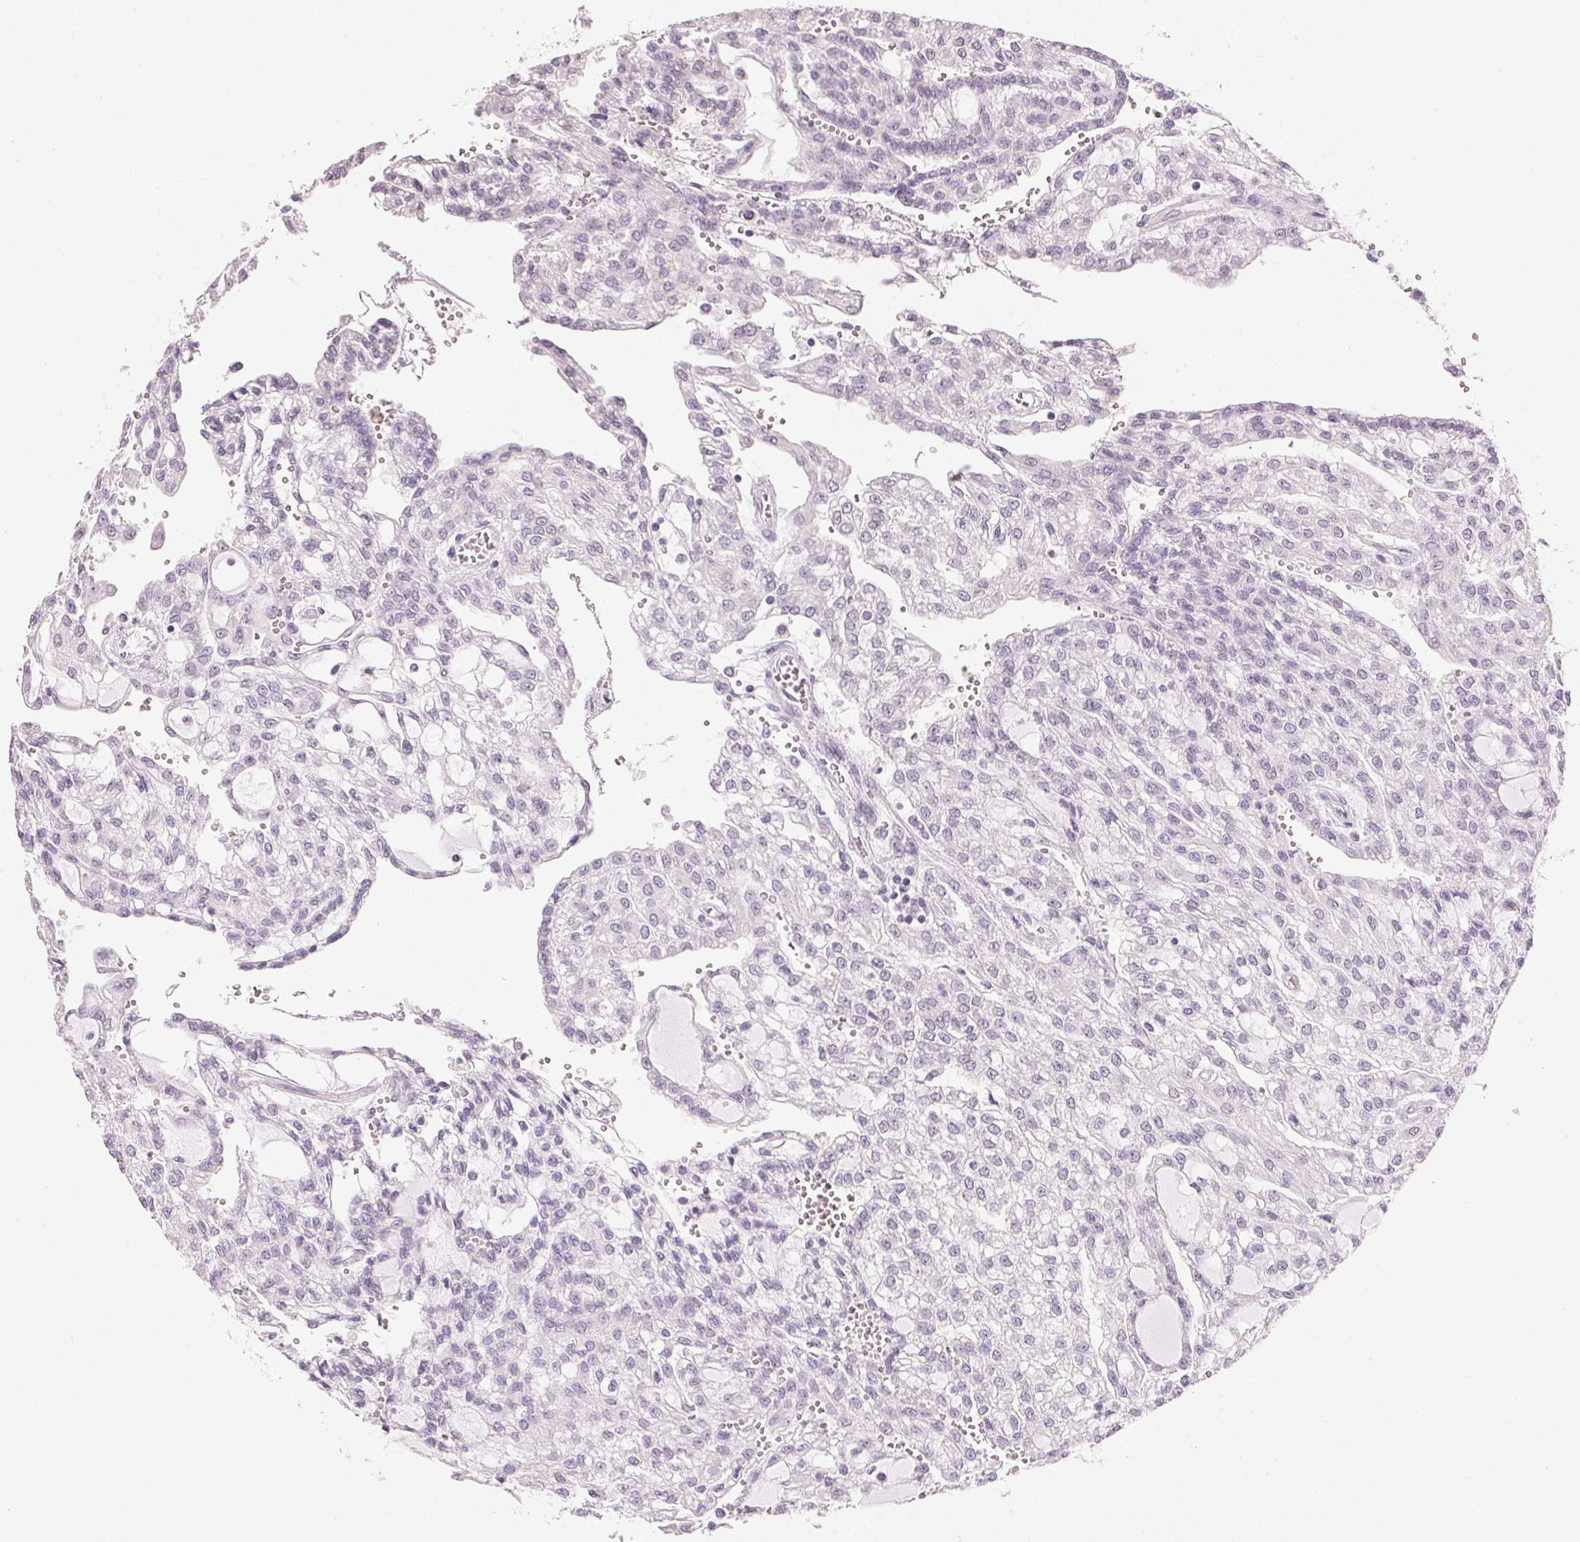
{"staining": {"intensity": "negative", "quantity": "none", "location": "none"}, "tissue": "renal cancer", "cell_type": "Tumor cells", "image_type": "cancer", "snomed": [{"axis": "morphology", "description": "Adenocarcinoma, NOS"}, {"axis": "topography", "description": "Kidney"}], "caption": "Renal cancer (adenocarcinoma) was stained to show a protein in brown. There is no significant expression in tumor cells.", "gene": "IGFBP1", "patient": {"sex": "male", "age": 63}}